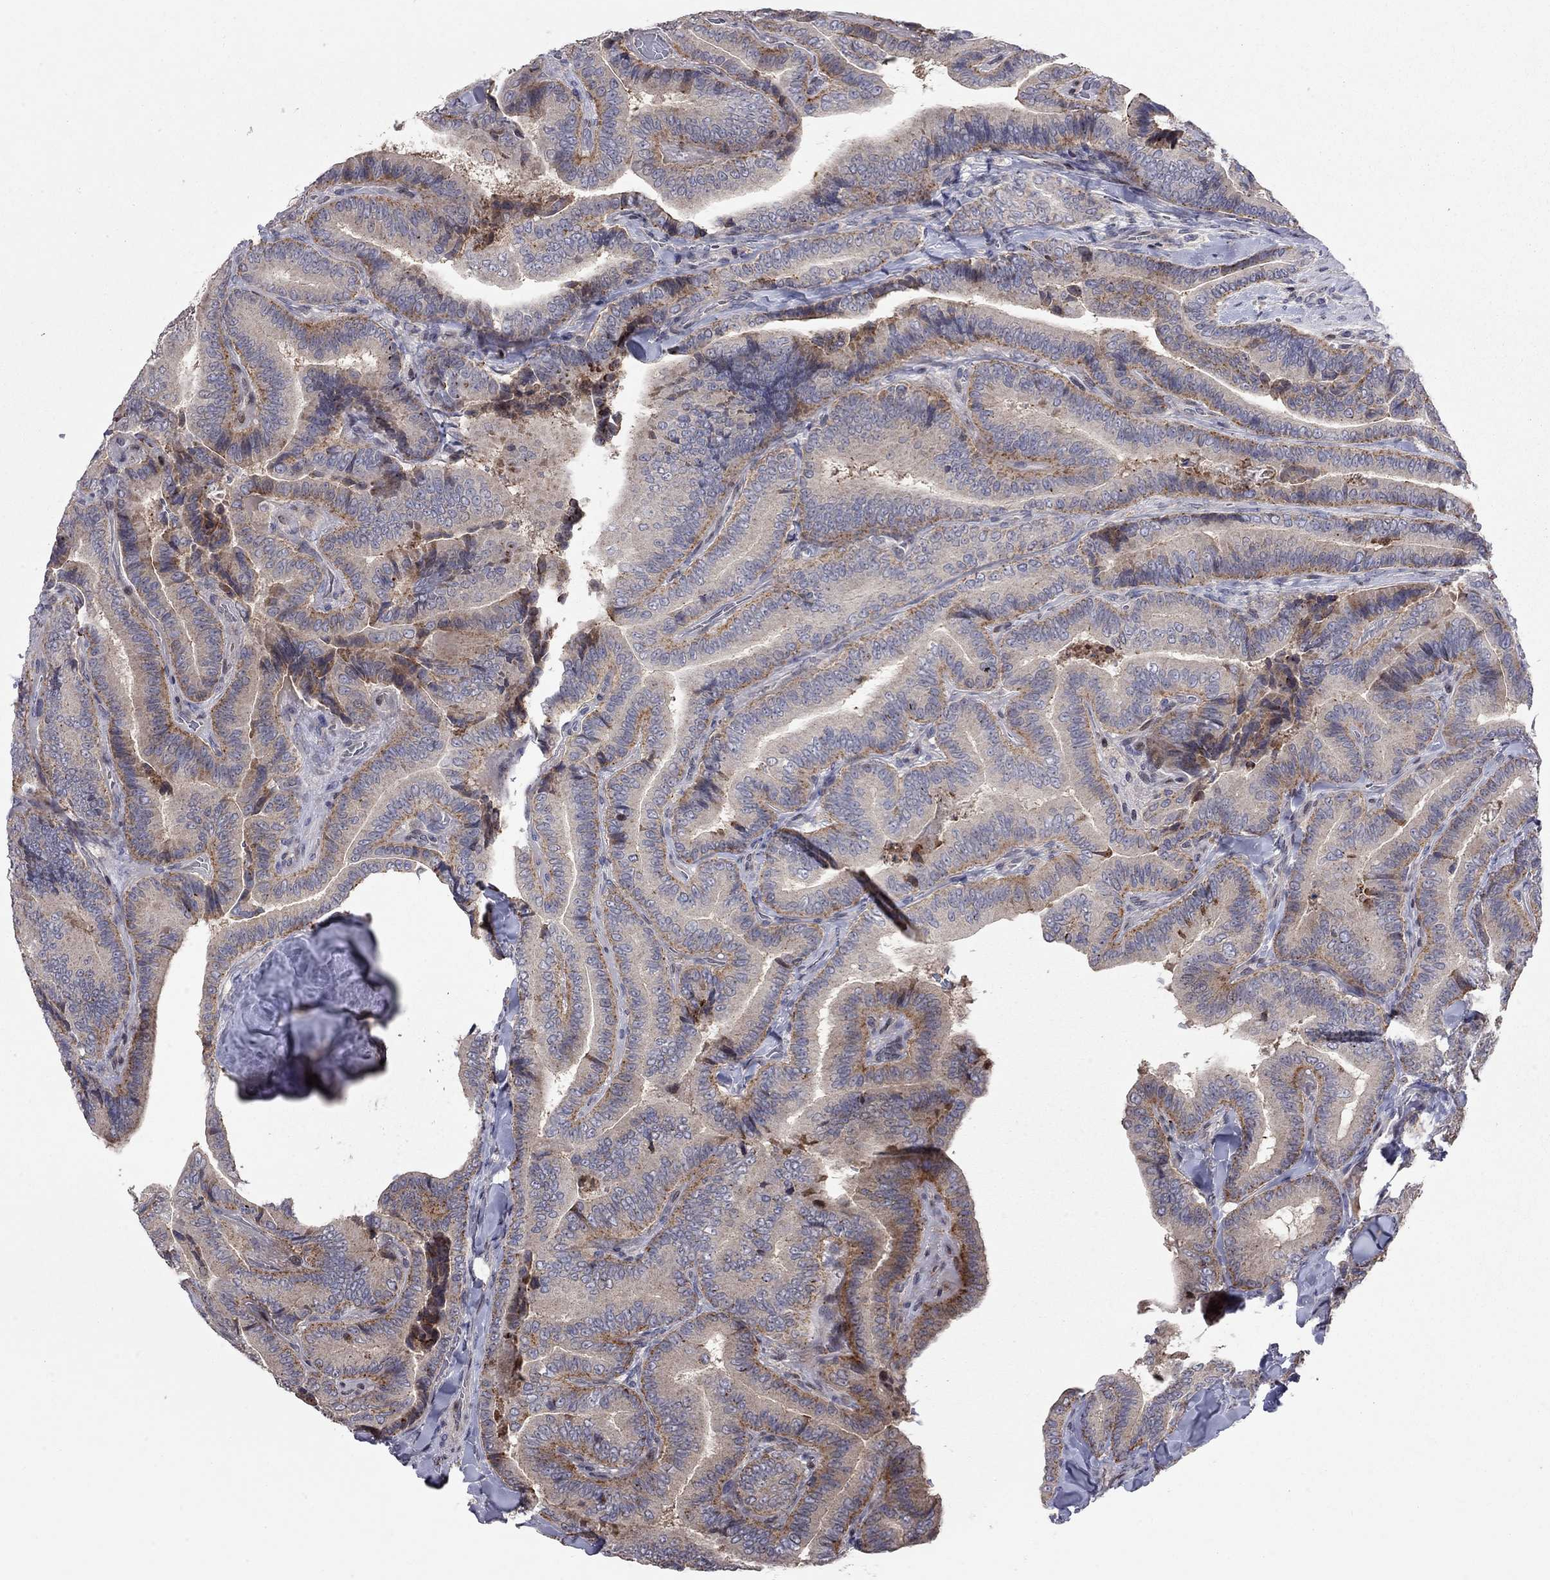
{"staining": {"intensity": "moderate", "quantity": "25%-75%", "location": "cytoplasmic/membranous"}, "tissue": "thyroid cancer", "cell_type": "Tumor cells", "image_type": "cancer", "snomed": [{"axis": "morphology", "description": "Papillary adenocarcinoma, NOS"}, {"axis": "topography", "description": "Thyroid gland"}], "caption": "Immunohistochemistry (IHC) photomicrograph of neoplastic tissue: human papillary adenocarcinoma (thyroid) stained using IHC displays medium levels of moderate protein expression localized specifically in the cytoplasmic/membranous of tumor cells, appearing as a cytoplasmic/membranous brown color.", "gene": "ERN2", "patient": {"sex": "male", "age": 61}}